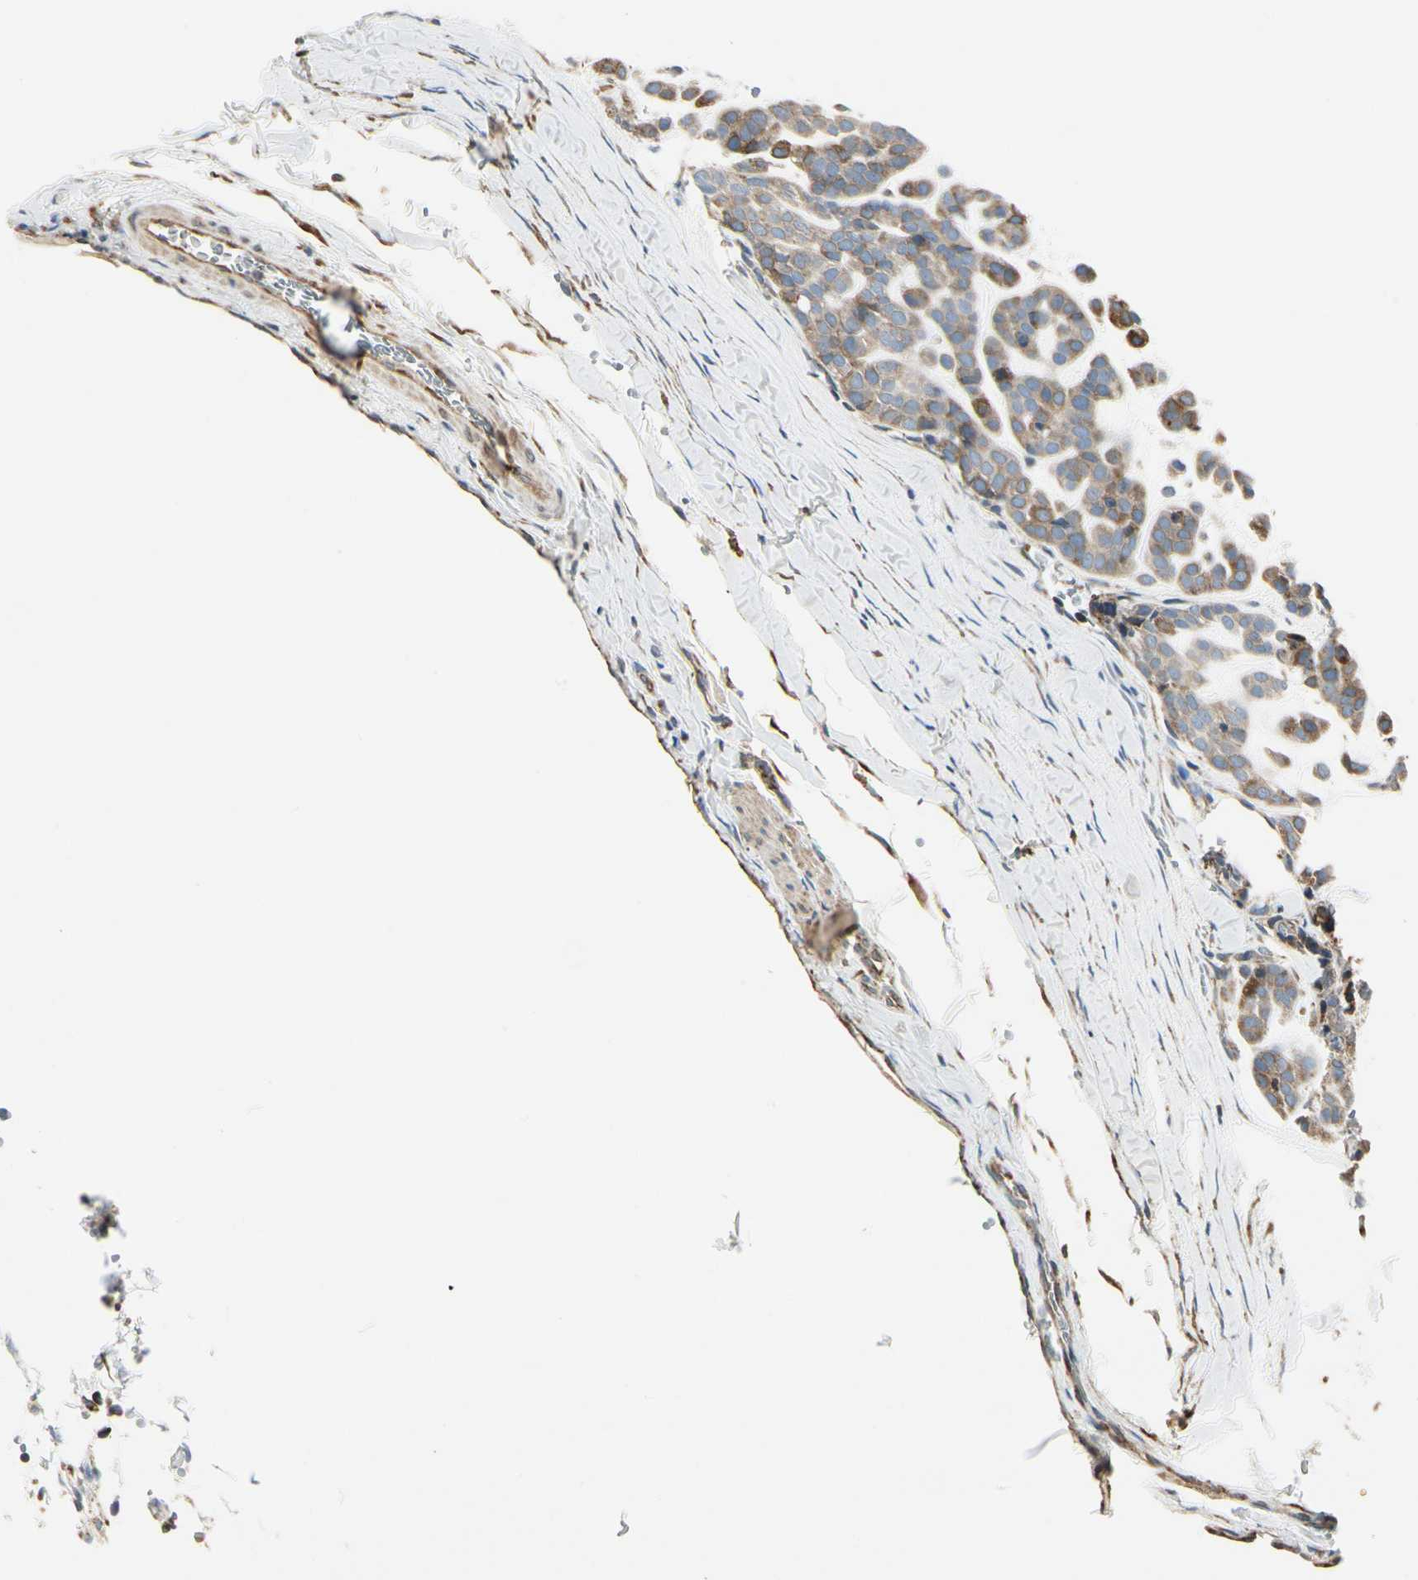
{"staining": {"intensity": "weak", "quantity": ">75%", "location": "cytoplasmic/membranous"}, "tissue": "head and neck cancer", "cell_type": "Tumor cells", "image_type": "cancer", "snomed": [{"axis": "morphology", "description": "Adenocarcinoma, NOS"}, {"axis": "morphology", "description": "Adenoma, NOS"}, {"axis": "topography", "description": "Head-Neck"}], "caption": "Head and neck cancer (adenocarcinoma) stained with a protein marker displays weak staining in tumor cells.", "gene": "NUCB2", "patient": {"sex": "female", "age": 55}}